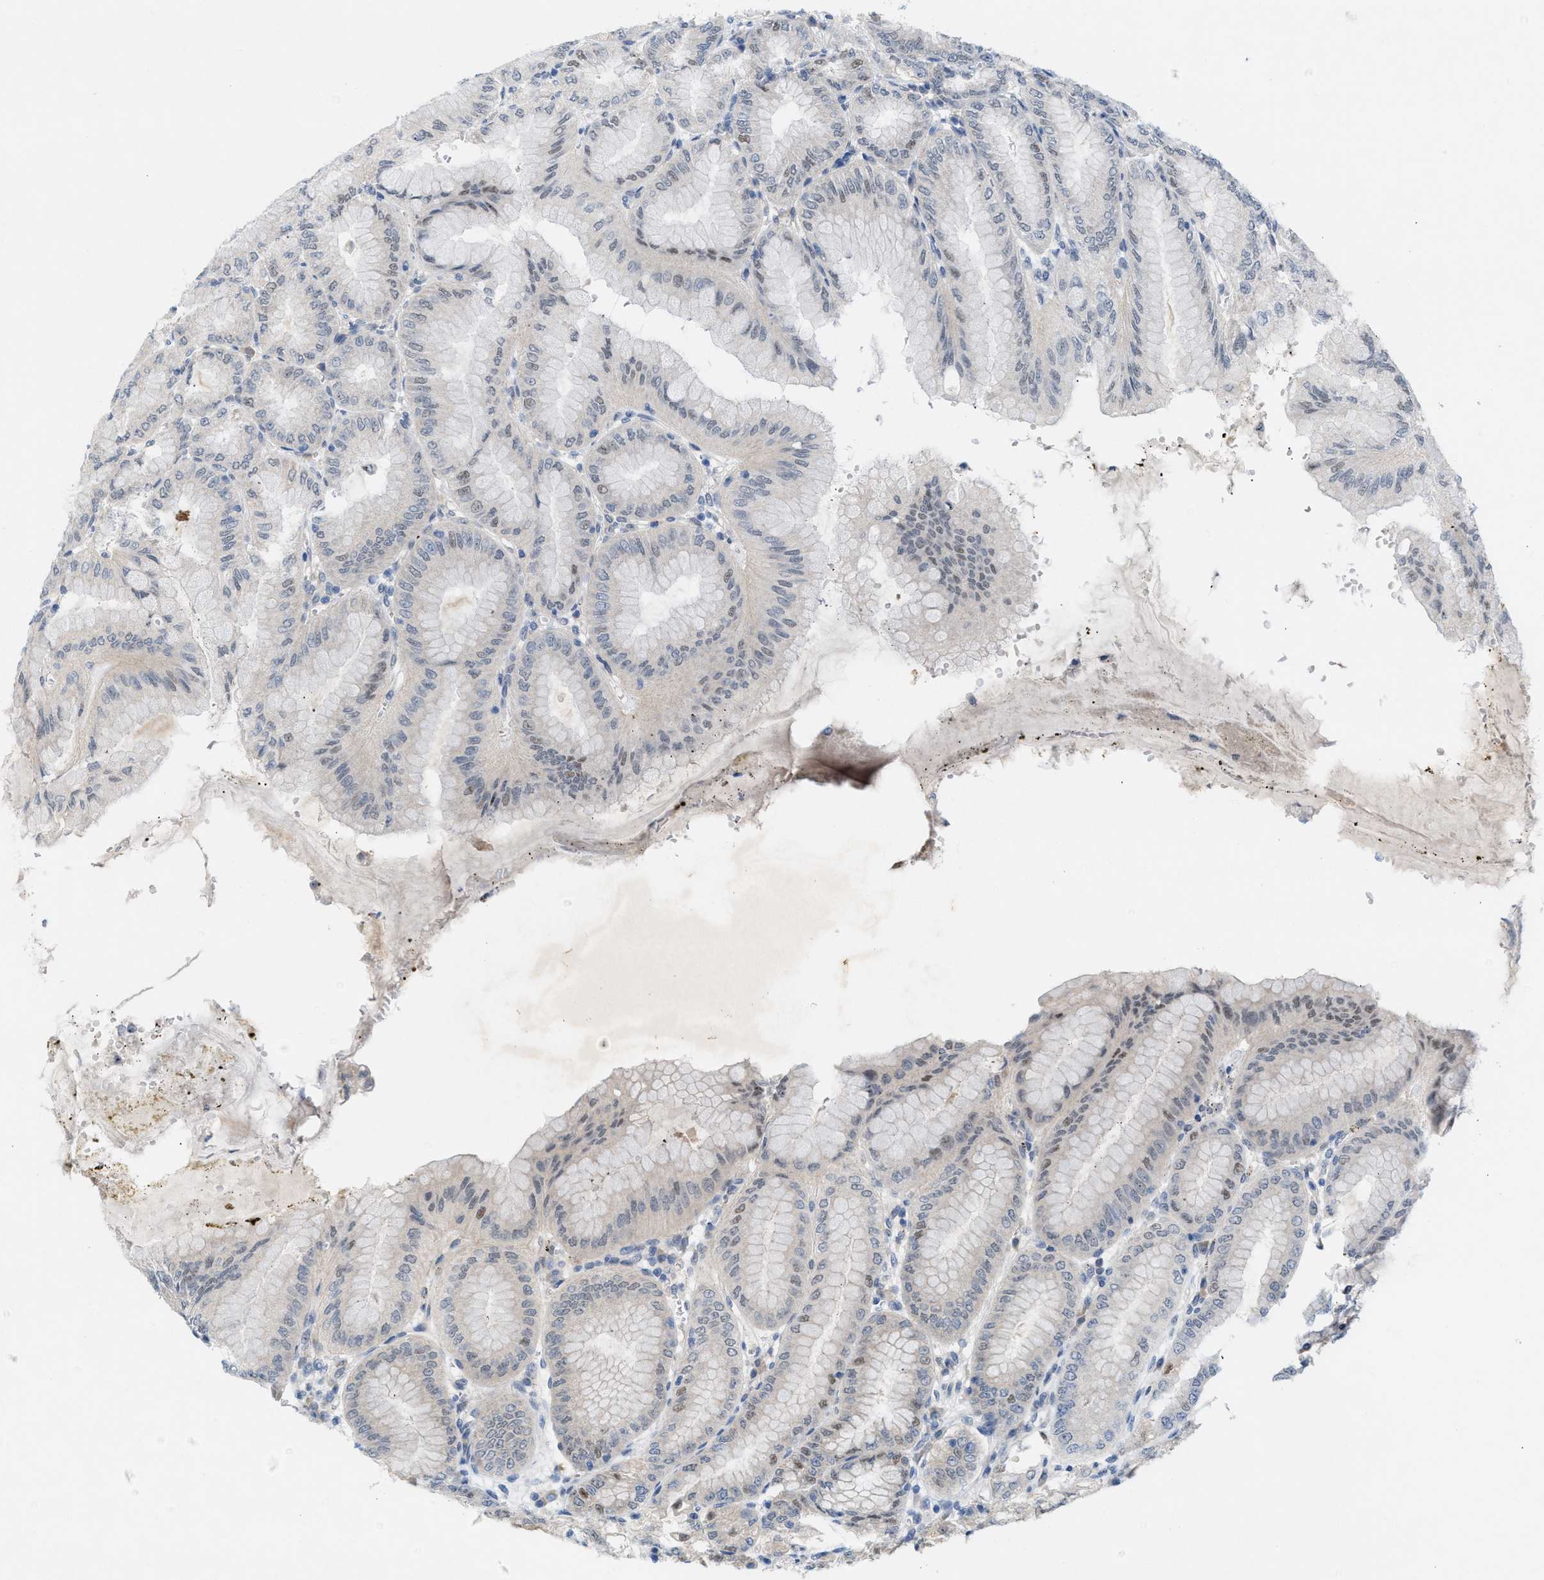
{"staining": {"intensity": "moderate", "quantity": "<25%", "location": "cytoplasmic/membranous,nuclear"}, "tissue": "stomach", "cell_type": "Glandular cells", "image_type": "normal", "snomed": [{"axis": "morphology", "description": "Normal tissue, NOS"}, {"axis": "topography", "description": "Stomach, lower"}], "caption": "IHC of normal stomach displays low levels of moderate cytoplasmic/membranous,nuclear expression in approximately <25% of glandular cells.", "gene": "WIPI2", "patient": {"sex": "male", "age": 71}}